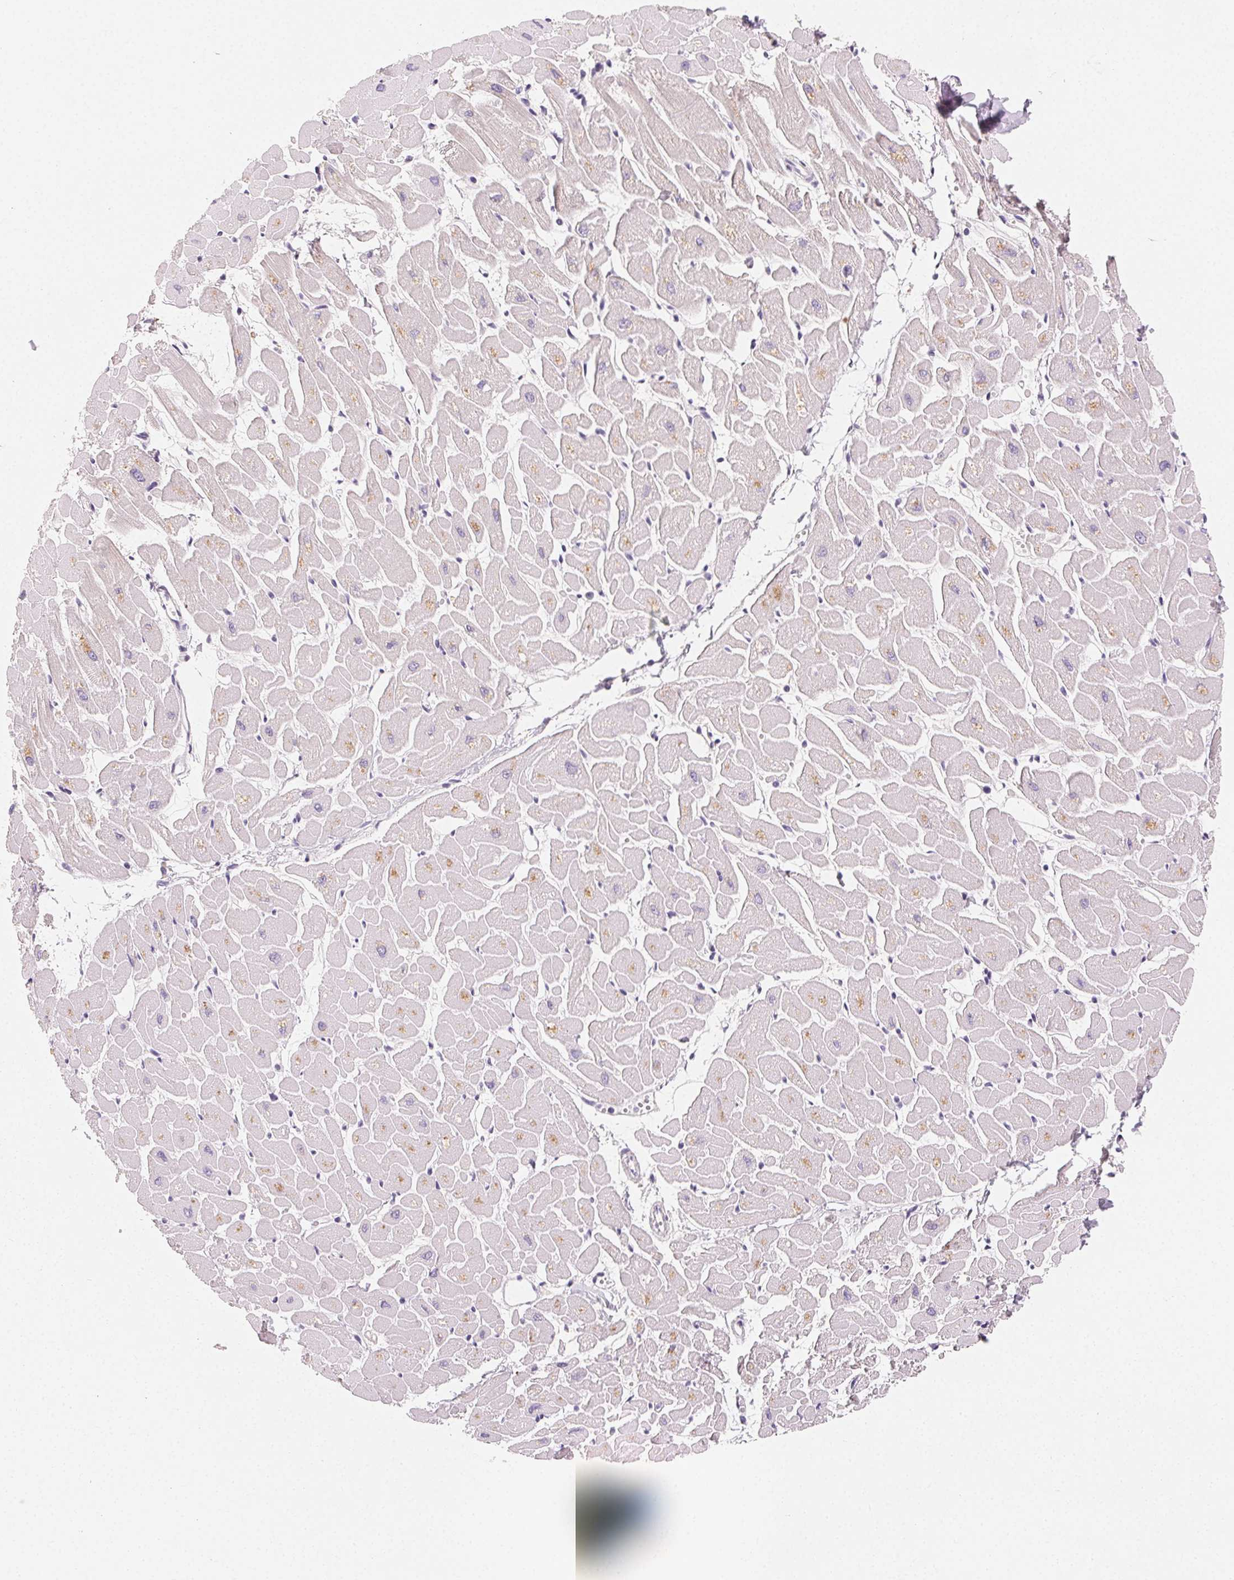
{"staining": {"intensity": "weak", "quantity": "<25%", "location": "cytoplasmic/membranous"}, "tissue": "heart muscle", "cell_type": "Cardiomyocytes", "image_type": "normal", "snomed": [{"axis": "morphology", "description": "Normal tissue, NOS"}, {"axis": "topography", "description": "Heart"}], "caption": "The immunohistochemistry photomicrograph has no significant positivity in cardiomyocytes of heart muscle. The staining was performed using DAB to visualize the protein expression in brown, while the nuclei were stained in blue with hematoxylin (Magnification: 20x).", "gene": "MYBL1", "patient": {"sex": "male", "age": 57}}